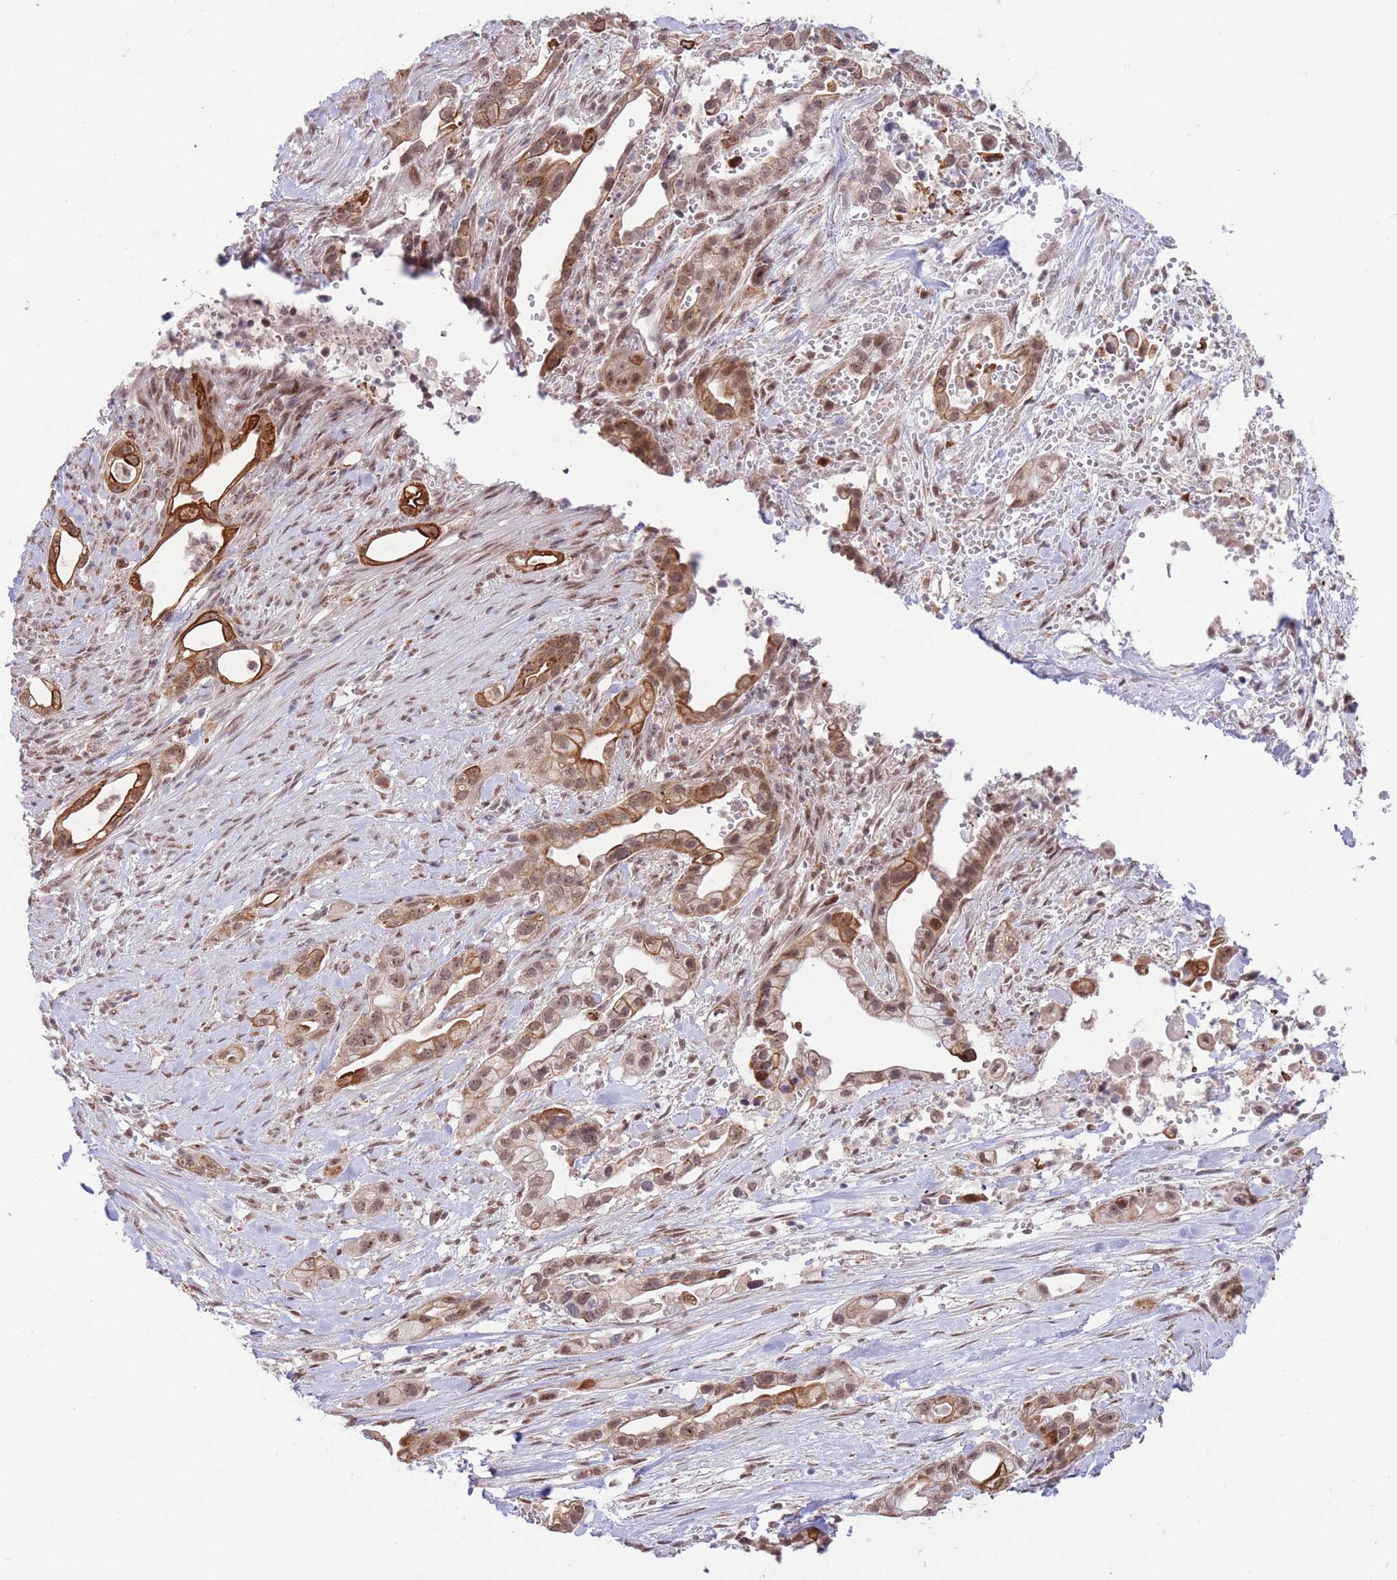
{"staining": {"intensity": "strong", "quantity": ">75%", "location": "cytoplasmic/membranous,nuclear"}, "tissue": "pancreatic cancer", "cell_type": "Tumor cells", "image_type": "cancer", "snomed": [{"axis": "morphology", "description": "Adenocarcinoma, NOS"}, {"axis": "topography", "description": "Pancreas"}], "caption": "The image reveals immunohistochemical staining of pancreatic adenocarcinoma. There is strong cytoplasmic/membranous and nuclear staining is seen in about >75% of tumor cells. Immunohistochemistry (ihc) stains the protein in brown and the nuclei are stained blue.", "gene": "TARBP2", "patient": {"sex": "male", "age": 44}}